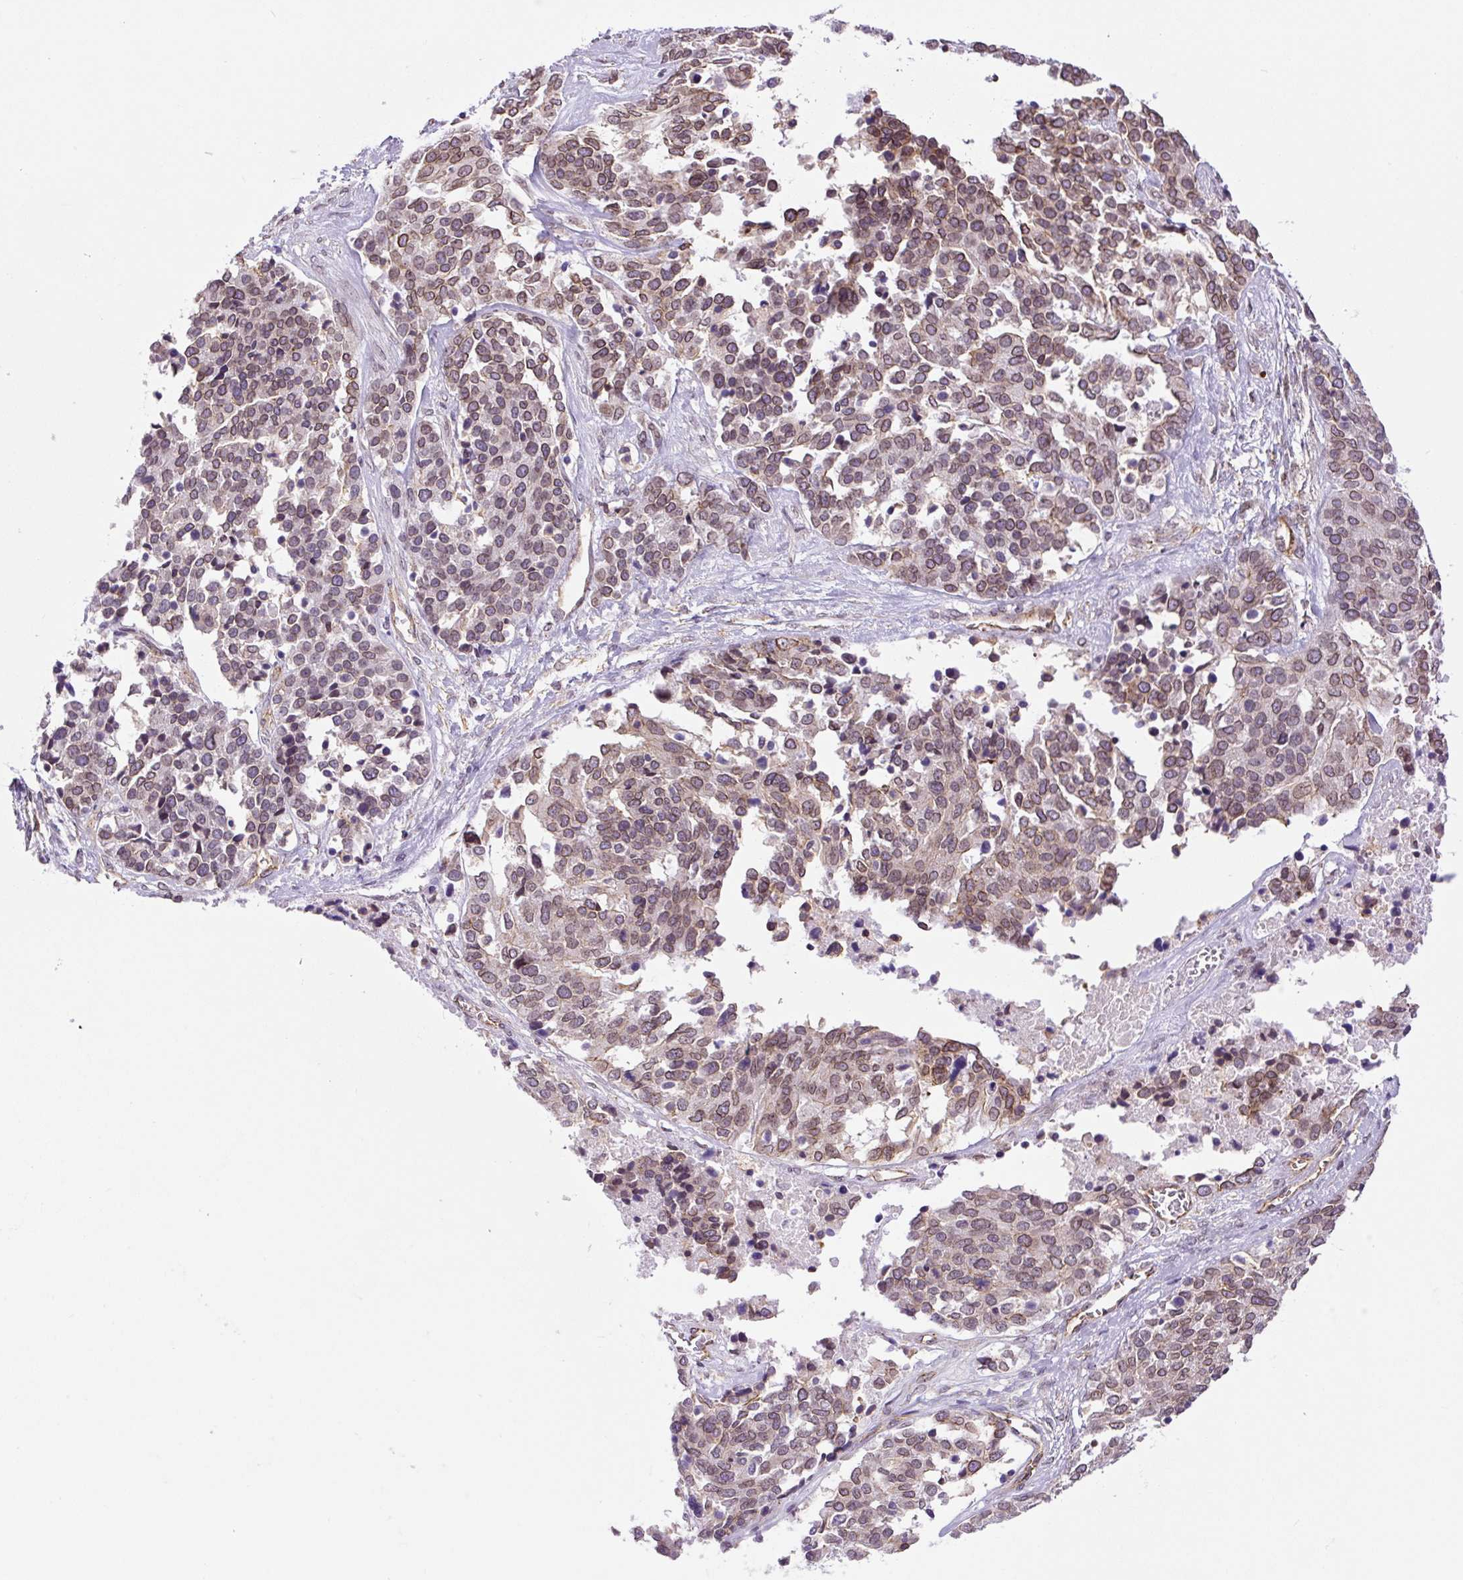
{"staining": {"intensity": "moderate", "quantity": ">75%", "location": "cytoplasmic/membranous,nuclear"}, "tissue": "ovarian cancer", "cell_type": "Tumor cells", "image_type": "cancer", "snomed": [{"axis": "morphology", "description": "Cystadenocarcinoma, serous, NOS"}, {"axis": "topography", "description": "Ovary"}], "caption": "A photomicrograph showing moderate cytoplasmic/membranous and nuclear positivity in about >75% of tumor cells in ovarian serous cystadenocarcinoma, as visualized by brown immunohistochemical staining.", "gene": "MYO5C", "patient": {"sex": "female", "age": 44}}